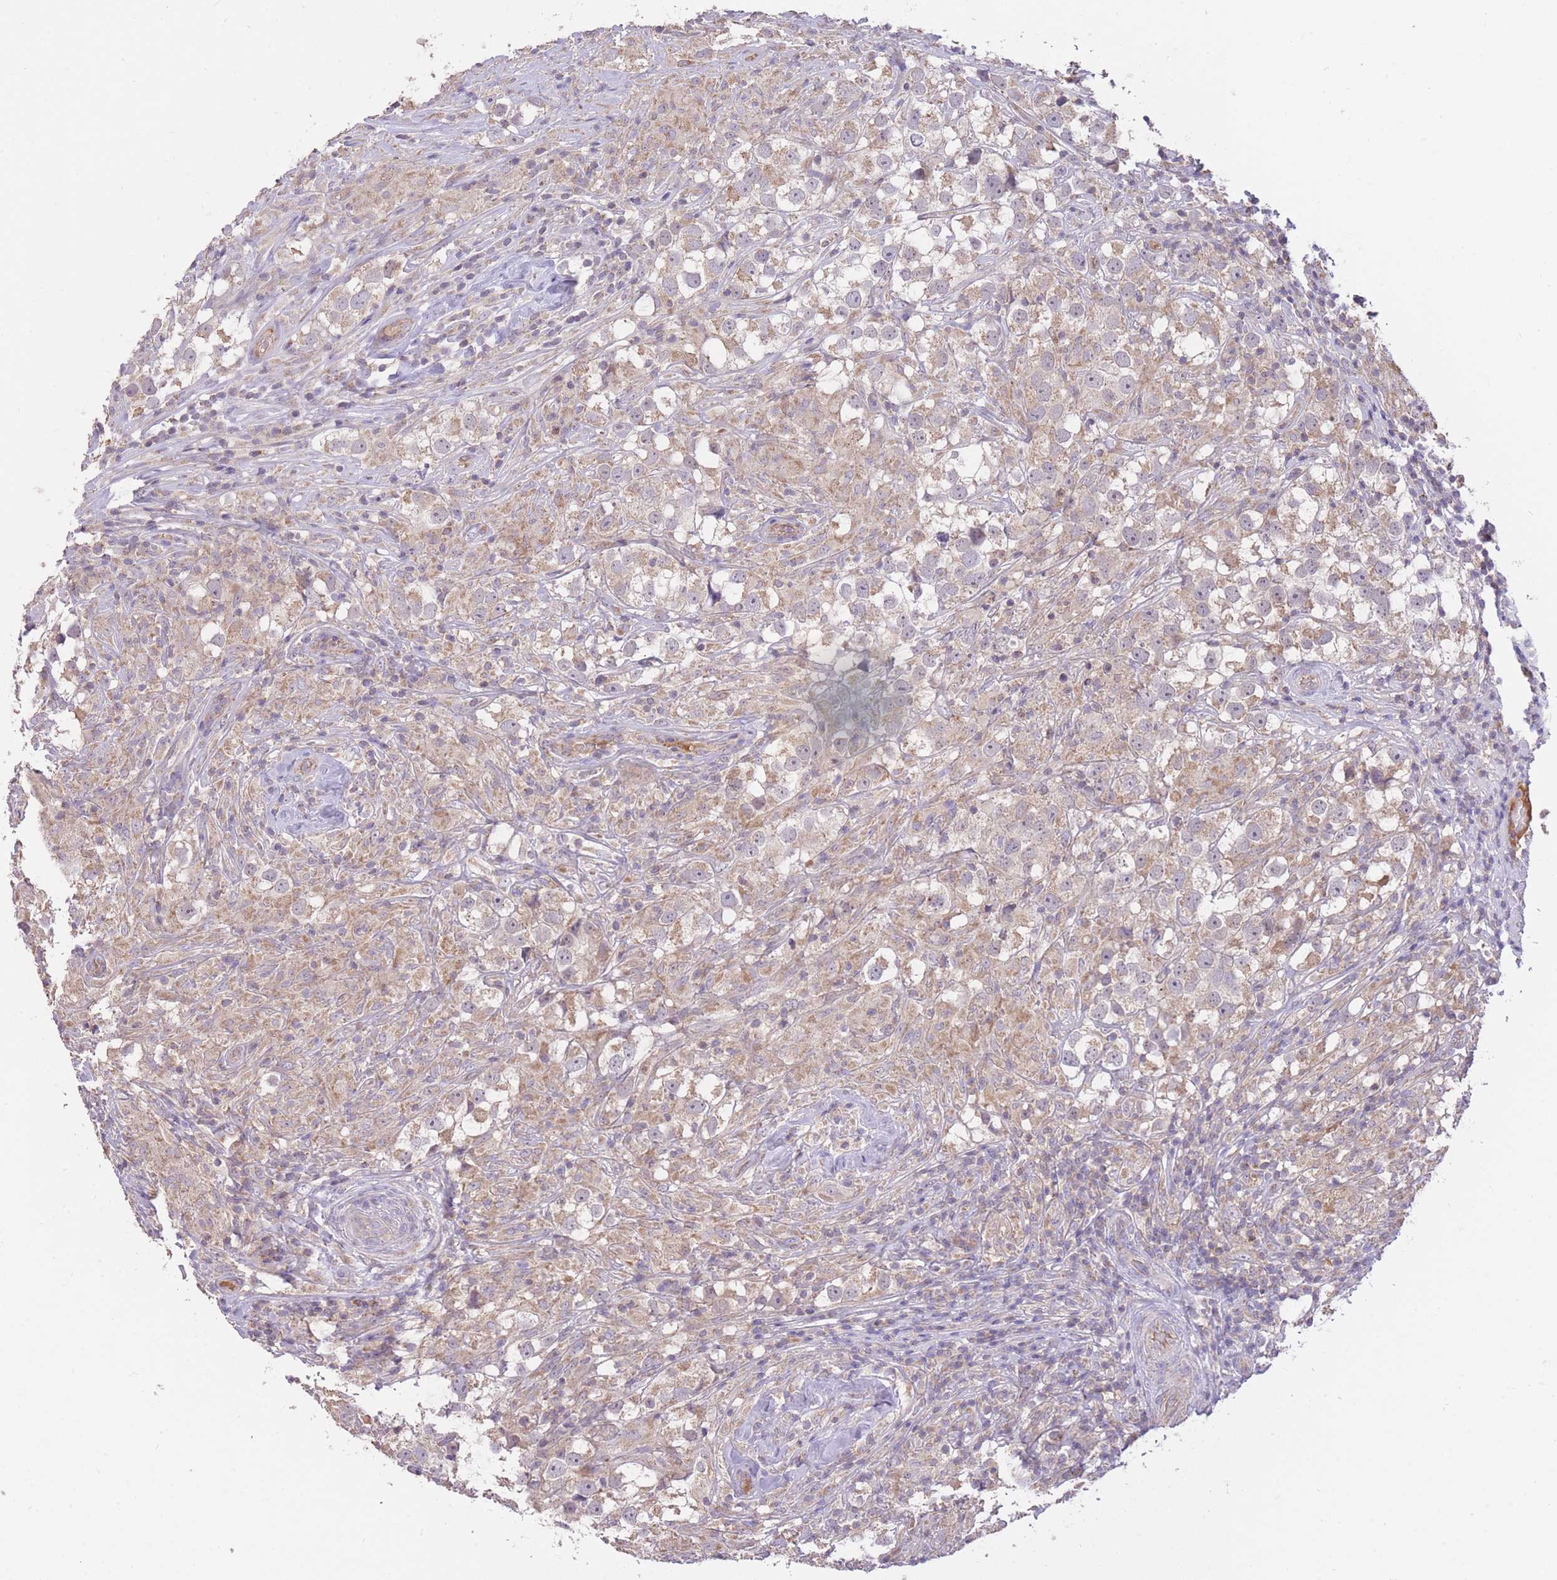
{"staining": {"intensity": "moderate", "quantity": "25%-75%", "location": "cytoplasmic/membranous"}, "tissue": "testis cancer", "cell_type": "Tumor cells", "image_type": "cancer", "snomed": [{"axis": "morphology", "description": "Seminoma, NOS"}, {"axis": "topography", "description": "Testis"}], "caption": "Protein expression analysis of testis seminoma shows moderate cytoplasmic/membranous expression in about 25%-75% of tumor cells.", "gene": "PREP", "patient": {"sex": "male", "age": 46}}